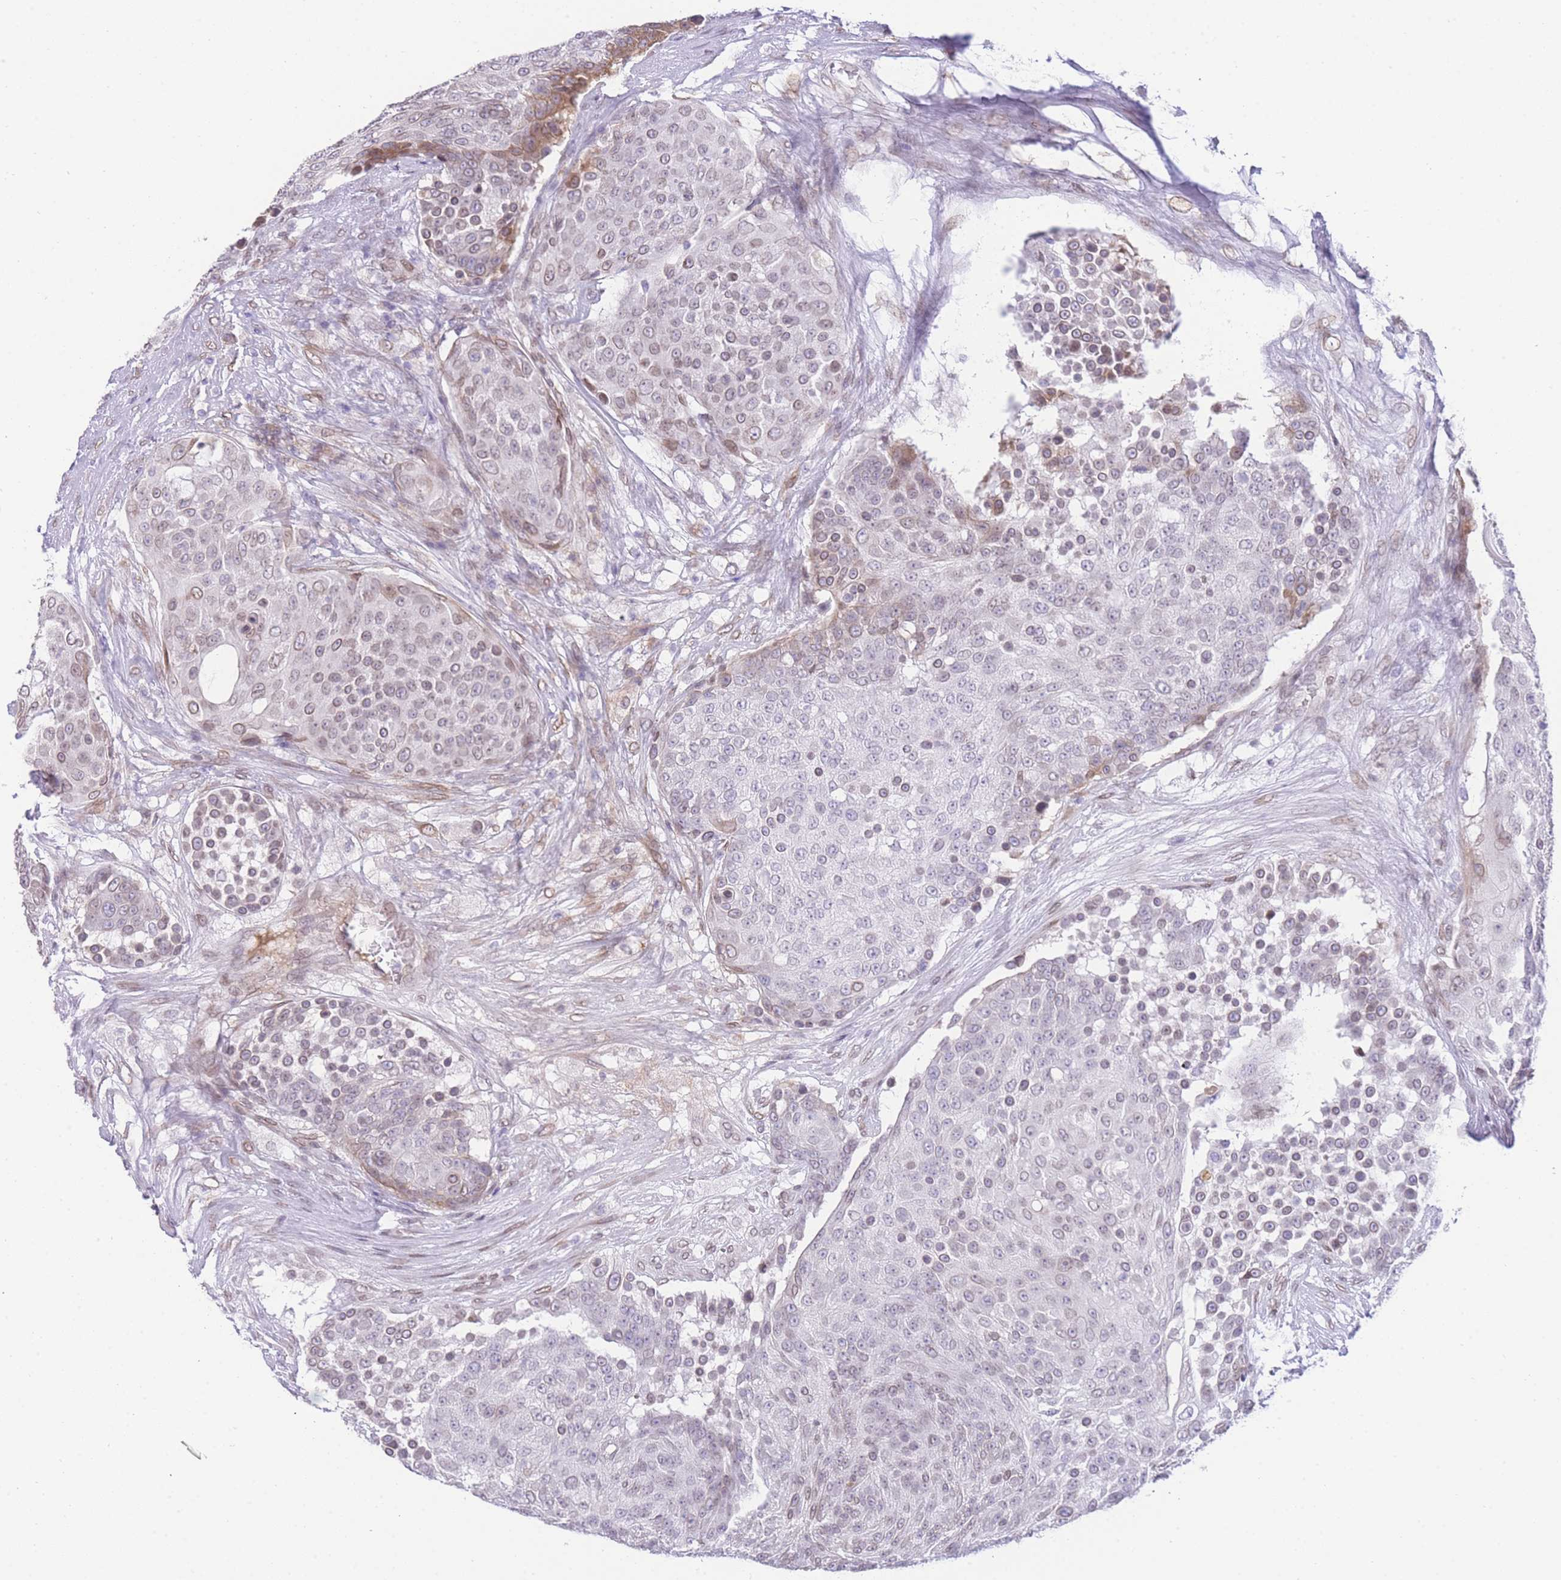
{"staining": {"intensity": "weak", "quantity": "25%-75%", "location": "nuclear"}, "tissue": "urothelial cancer", "cell_type": "Tumor cells", "image_type": "cancer", "snomed": [{"axis": "morphology", "description": "Urothelial carcinoma, High grade"}, {"axis": "topography", "description": "Urinary bladder"}], "caption": "IHC (DAB) staining of human urothelial cancer demonstrates weak nuclear protein staining in about 25%-75% of tumor cells.", "gene": "OR10AD1", "patient": {"sex": "female", "age": 63}}